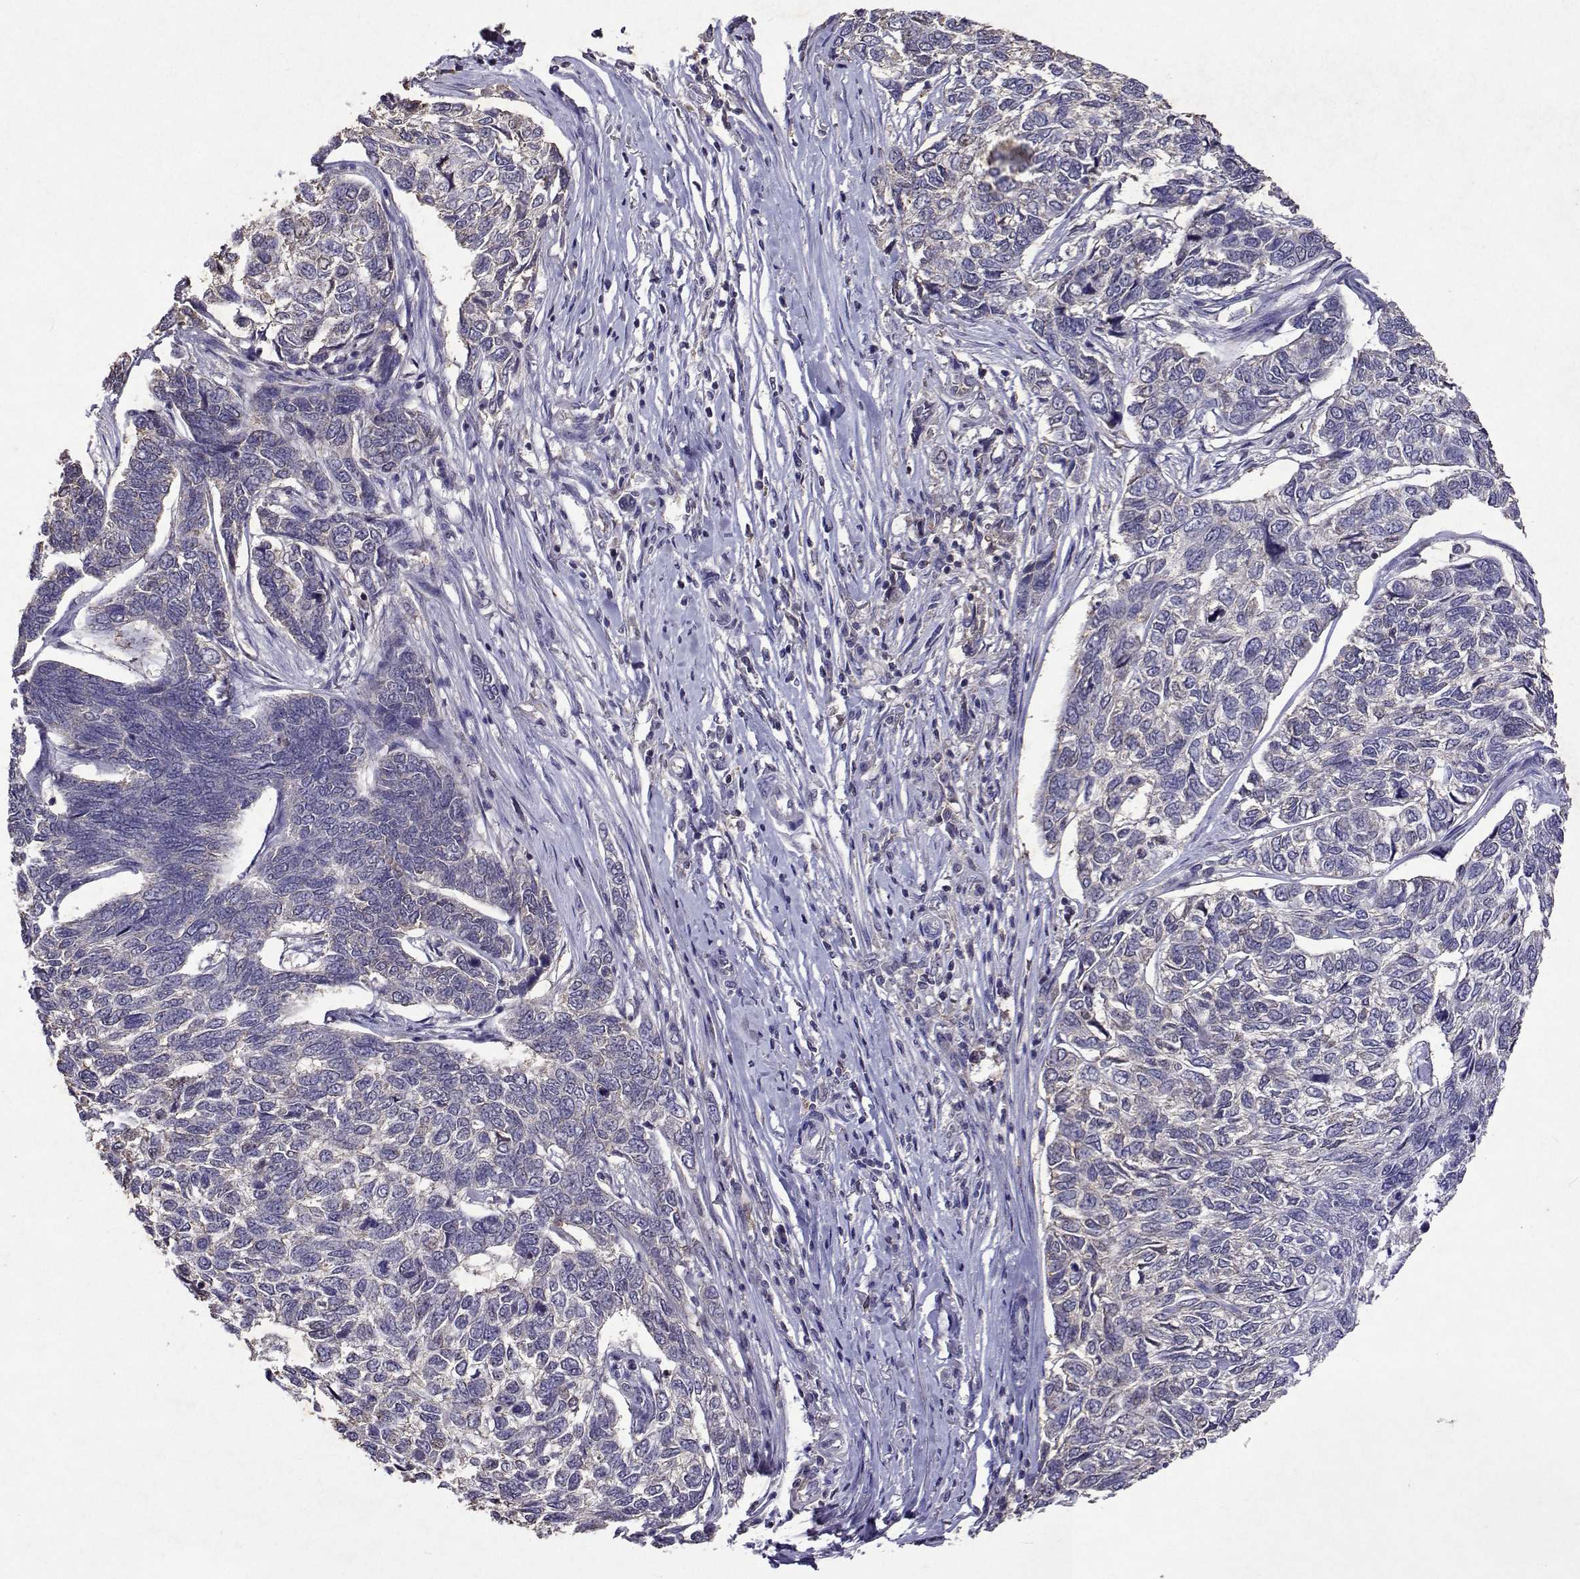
{"staining": {"intensity": "negative", "quantity": "none", "location": "none"}, "tissue": "skin cancer", "cell_type": "Tumor cells", "image_type": "cancer", "snomed": [{"axis": "morphology", "description": "Basal cell carcinoma"}, {"axis": "topography", "description": "Skin"}], "caption": "Immunohistochemistry image of skin cancer (basal cell carcinoma) stained for a protein (brown), which exhibits no staining in tumor cells.", "gene": "APAF1", "patient": {"sex": "female", "age": 65}}